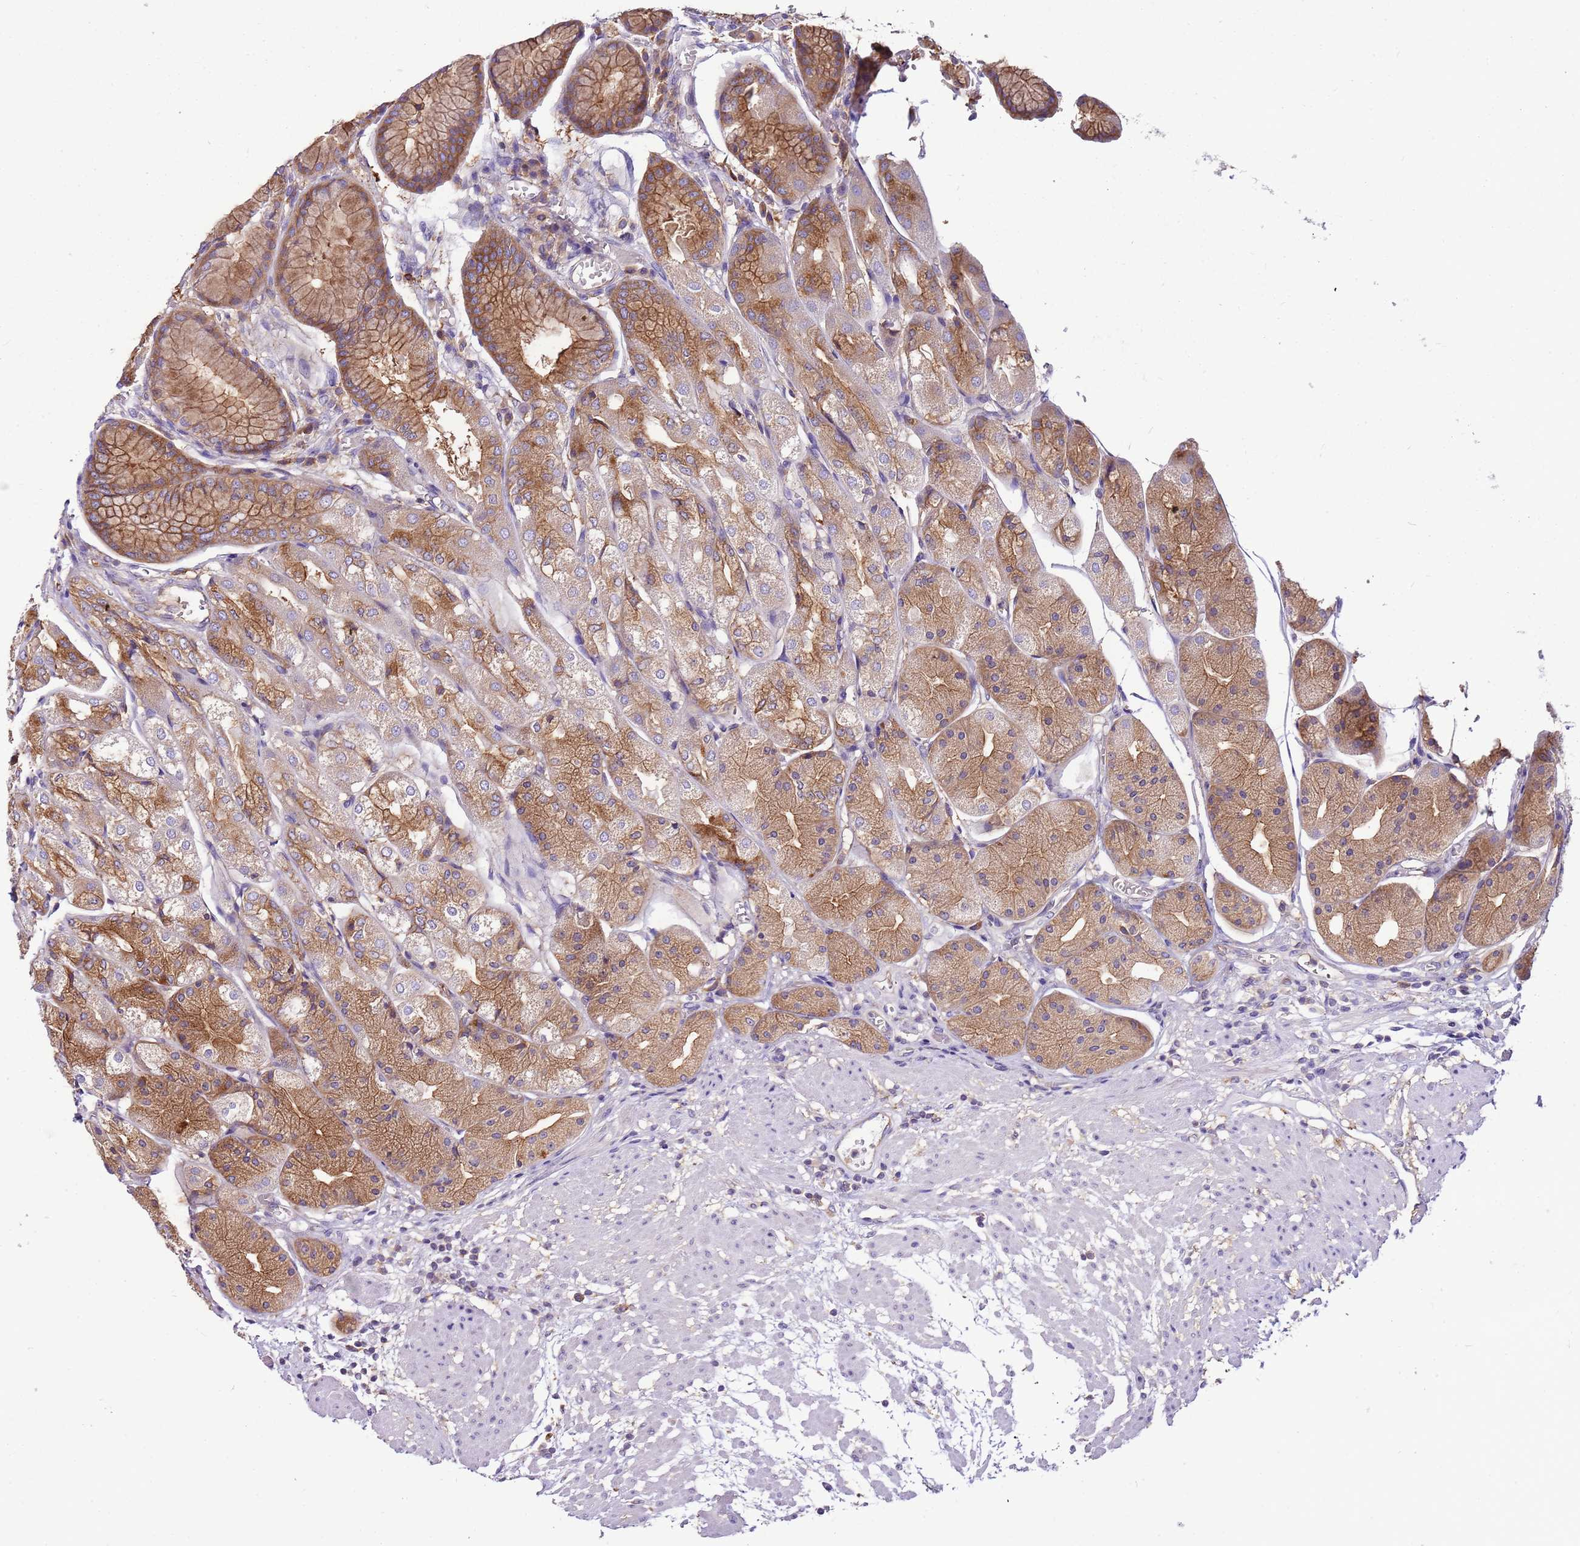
{"staining": {"intensity": "moderate", "quantity": "25%-75%", "location": "cytoplasmic/membranous"}, "tissue": "stomach", "cell_type": "Glandular cells", "image_type": "normal", "snomed": [{"axis": "morphology", "description": "Normal tissue, NOS"}, {"axis": "topography", "description": "Stomach, upper"}], "caption": "An image of stomach stained for a protein shows moderate cytoplasmic/membranous brown staining in glandular cells.", "gene": "ATXN2L", "patient": {"sex": "male", "age": 72}}